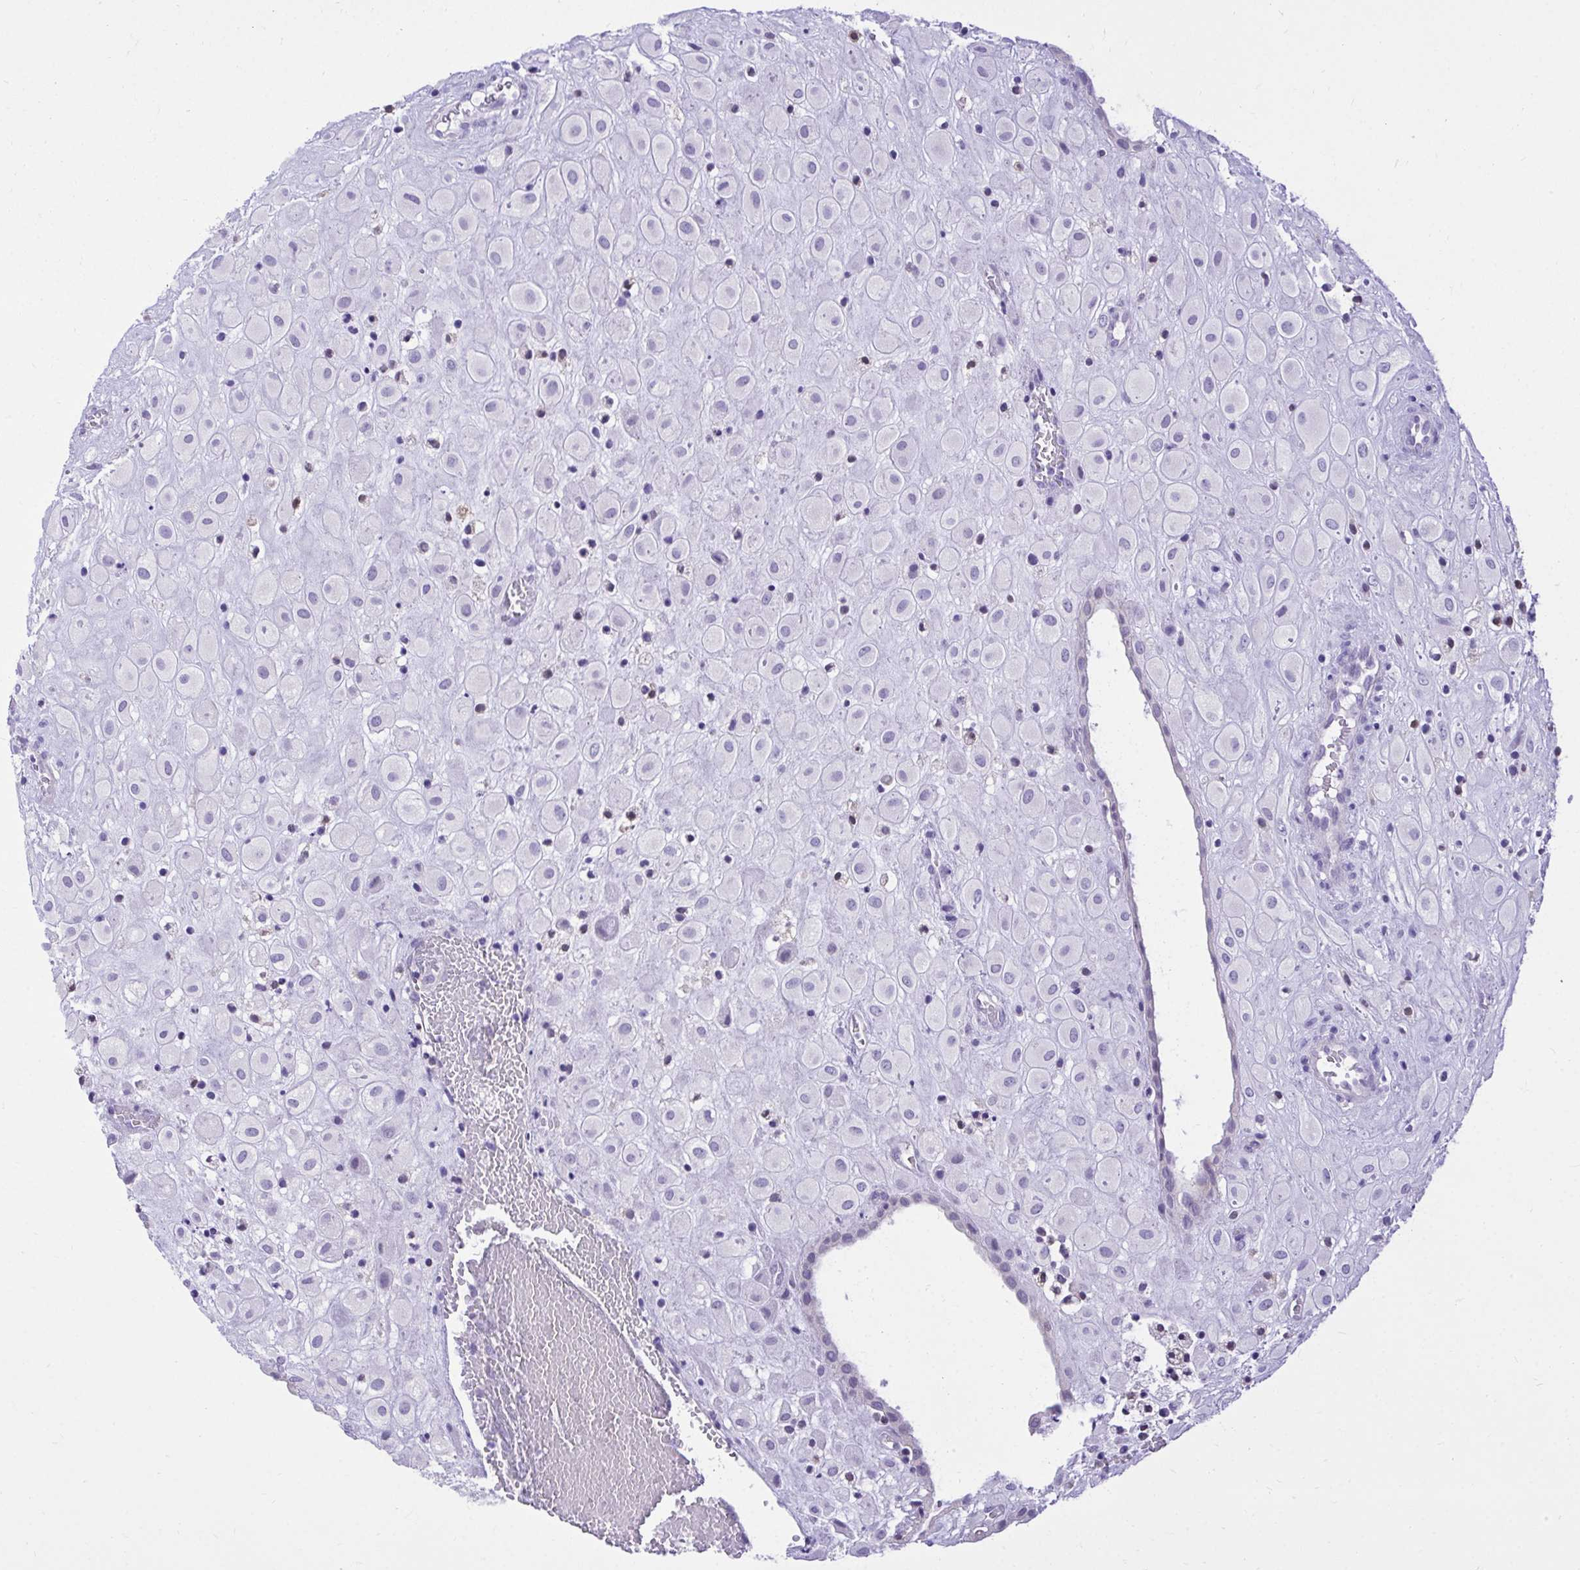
{"staining": {"intensity": "negative", "quantity": "none", "location": "none"}, "tissue": "placenta", "cell_type": "Decidual cells", "image_type": "normal", "snomed": [{"axis": "morphology", "description": "Normal tissue, NOS"}, {"axis": "topography", "description": "Placenta"}], "caption": "Immunohistochemistry histopathology image of unremarkable placenta: human placenta stained with DAB (3,3'-diaminobenzidine) demonstrates no significant protein positivity in decidual cells. (DAB (3,3'-diaminobenzidine) IHC visualized using brightfield microscopy, high magnification).", "gene": "PSD", "patient": {"sex": "female", "age": 24}}